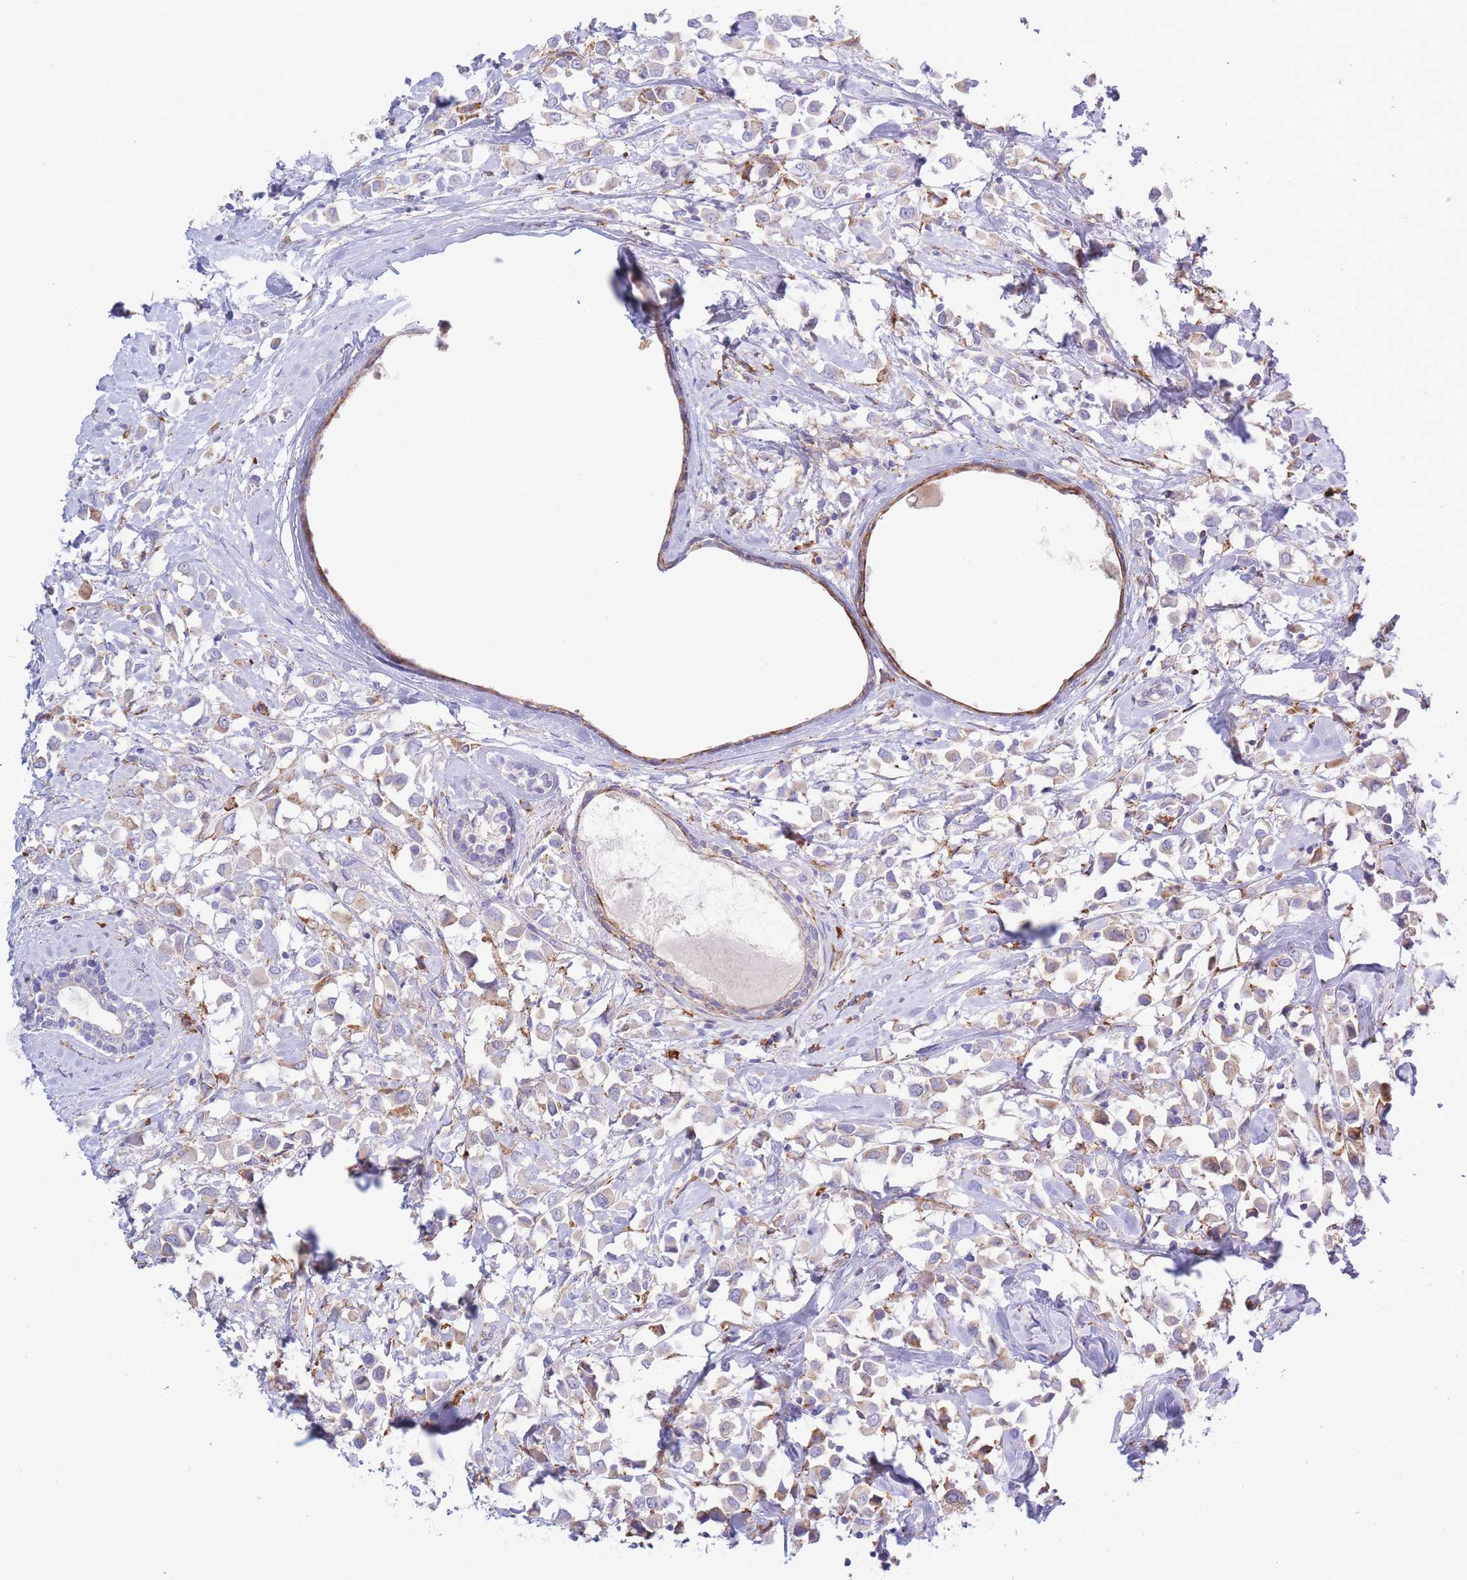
{"staining": {"intensity": "moderate", "quantity": "25%-75%", "location": "cytoplasmic/membranous"}, "tissue": "breast cancer", "cell_type": "Tumor cells", "image_type": "cancer", "snomed": [{"axis": "morphology", "description": "Duct carcinoma"}, {"axis": "topography", "description": "Breast"}], "caption": "Breast cancer (intraductal carcinoma) stained for a protein (brown) reveals moderate cytoplasmic/membranous positive positivity in approximately 25%-75% of tumor cells.", "gene": "MYDGF", "patient": {"sex": "female", "age": 61}}